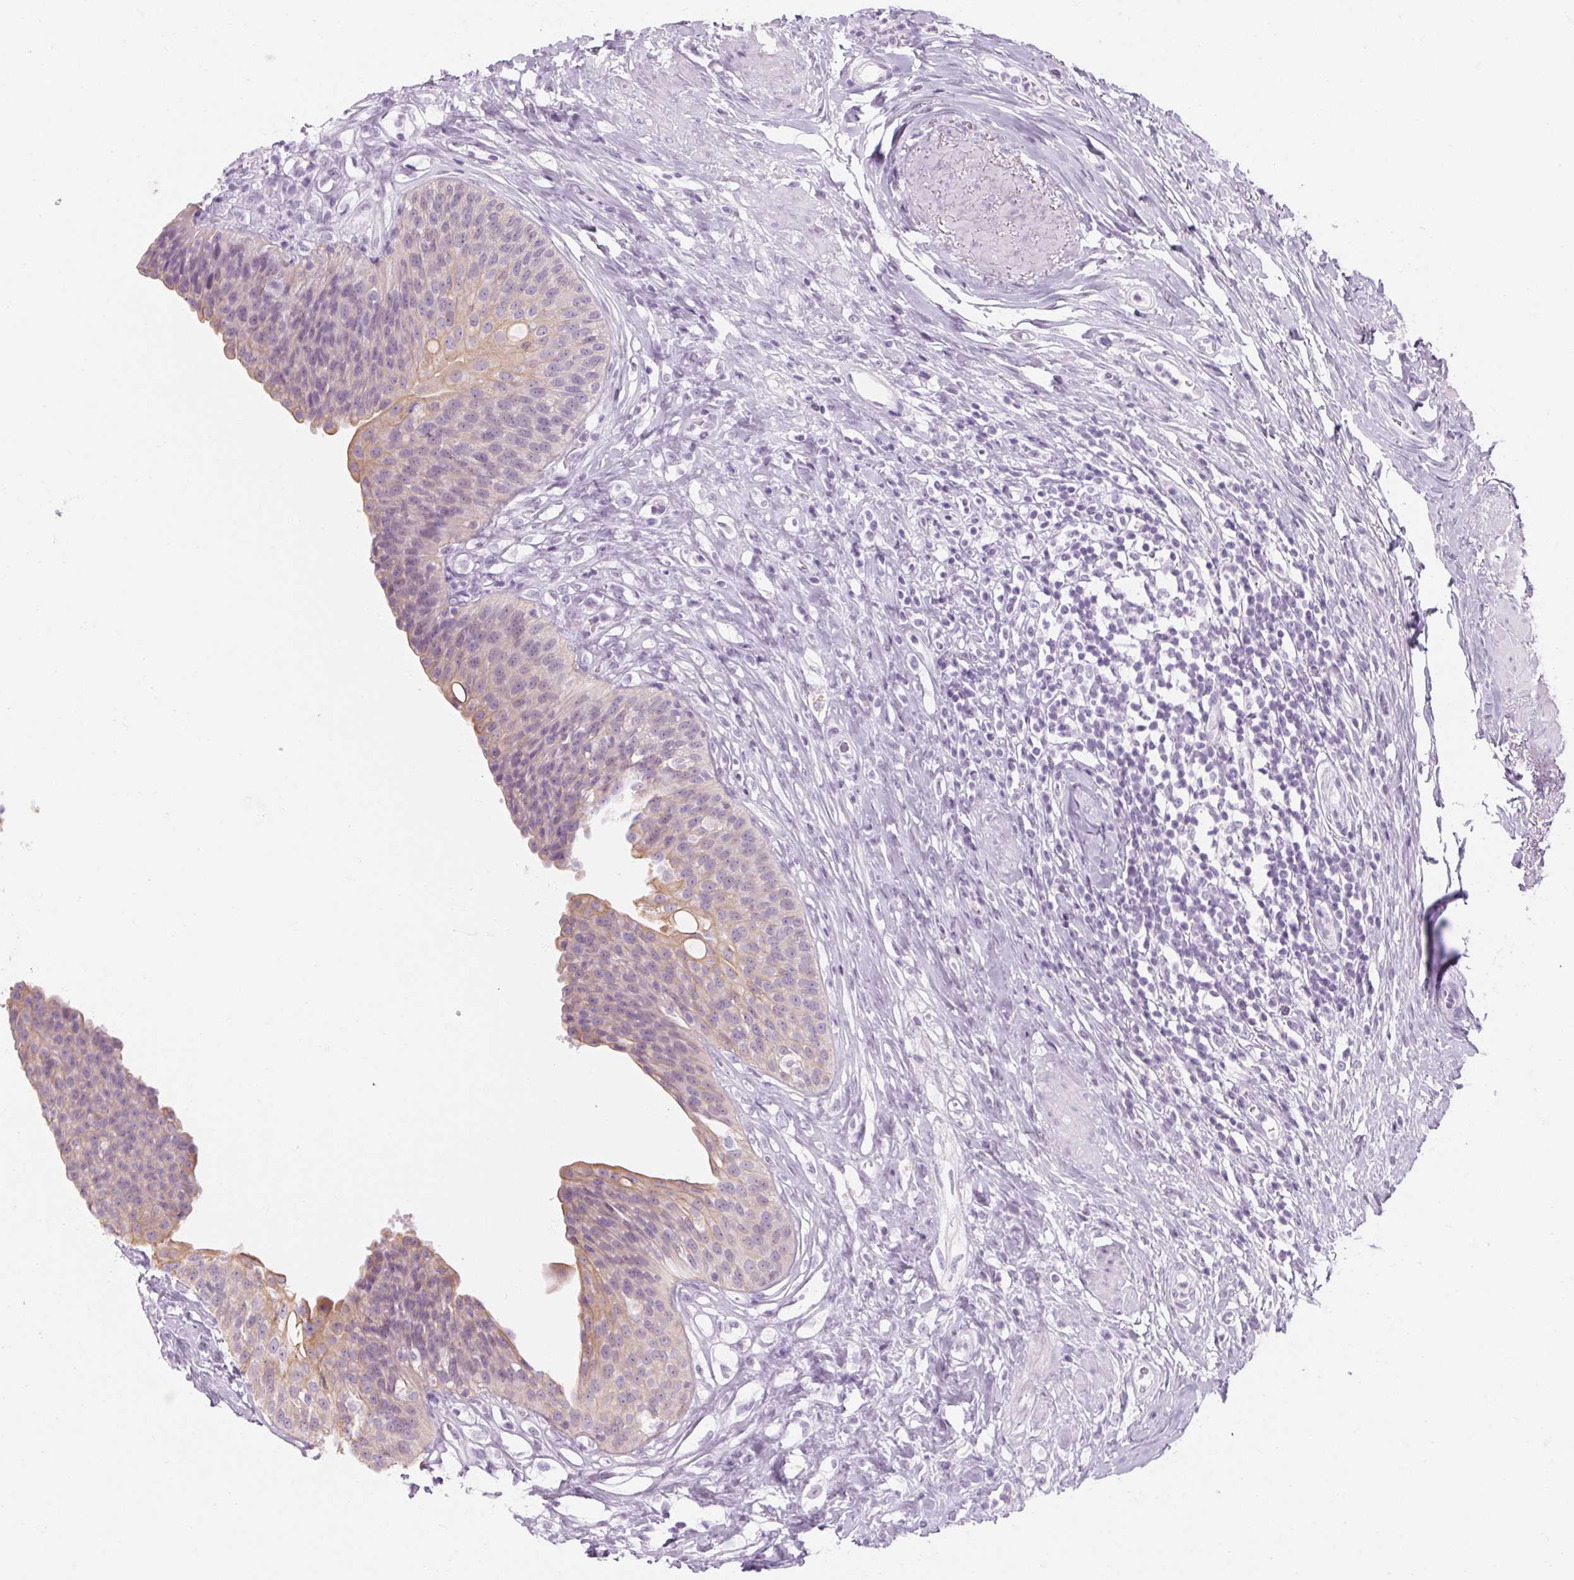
{"staining": {"intensity": "weak", "quantity": "25%-75%", "location": "cytoplasmic/membranous"}, "tissue": "urinary bladder", "cell_type": "Urothelial cells", "image_type": "normal", "snomed": [{"axis": "morphology", "description": "Normal tissue, NOS"}, {"axis": "topography", "description": "Urinary bladder"}], "caption": "Immunohistochemistry image of unremarkable urinary bladder: urinary bladder stained using immunohistochemistry (IHC) demonstrates low levels of weak protein expression localized specifically in the cytoplasmic/membranous of urothelial cells, appearing as a cytoplasmic/membranous brown color.", "gene": "RPTN", "patient": {"sex": "female", "age": 56}}